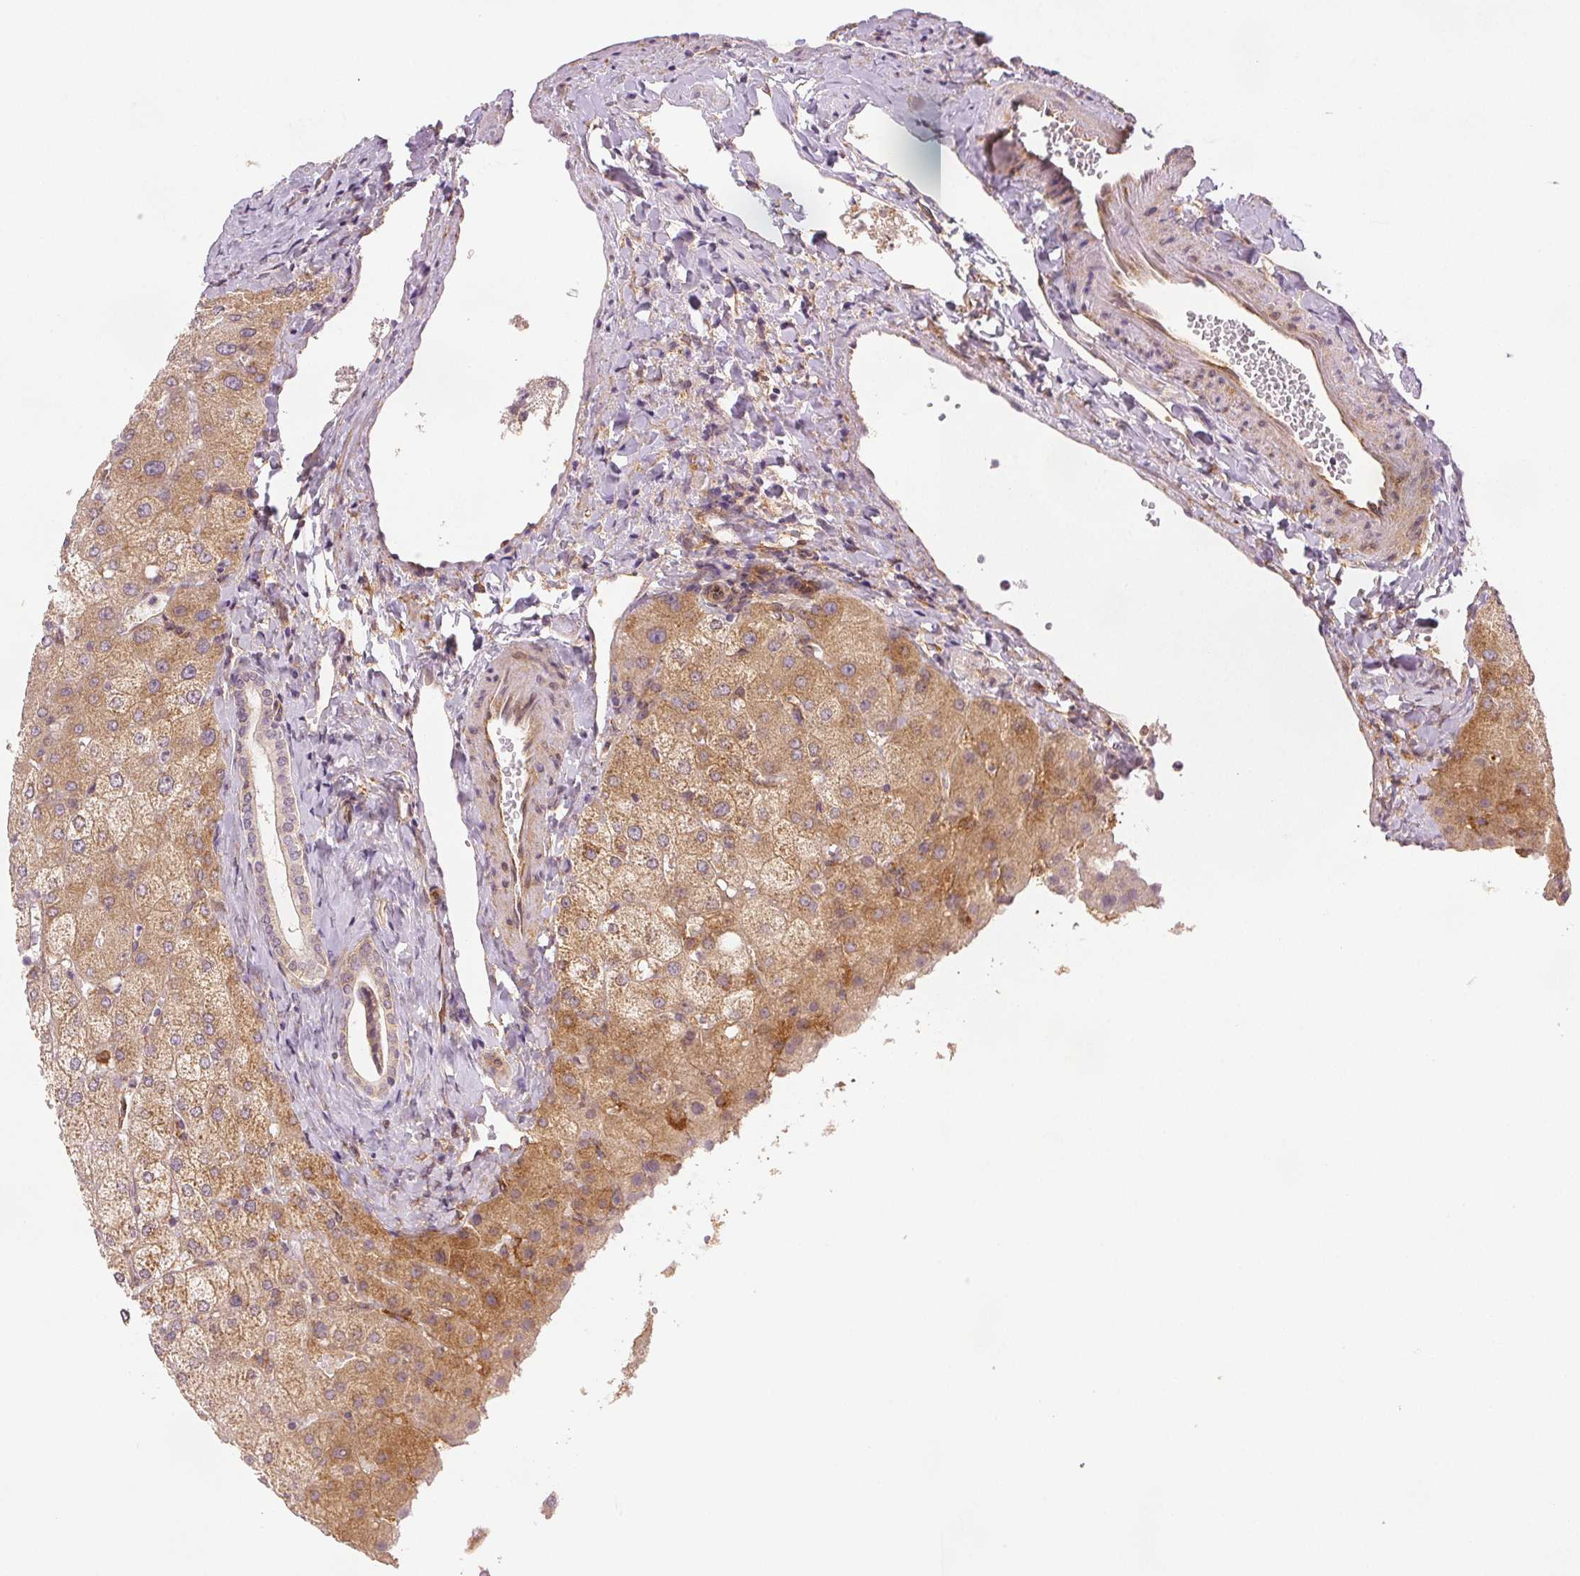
{"staining": {"intensity": "negative", "quantity": "none", "location": "none"}, "tissue": "liver", "cell_type": "Cholangiocytes", "image_type": "normal", "snomed": [{"axis": "morphology", "description": "Normal tissue, NOS"}, {"axis": "topography", "description": "Liver"}], "caption": "DAB immunohistochemical staining of normal human liver exhibits no significant positivity in cholangiocytes. (Brightfield microscopy of DAB (3,3'-diaminobenzidine) IHC at high magnification).", "gene": "DIAPH2", "patient": {"sex": "female", "age": 54}}